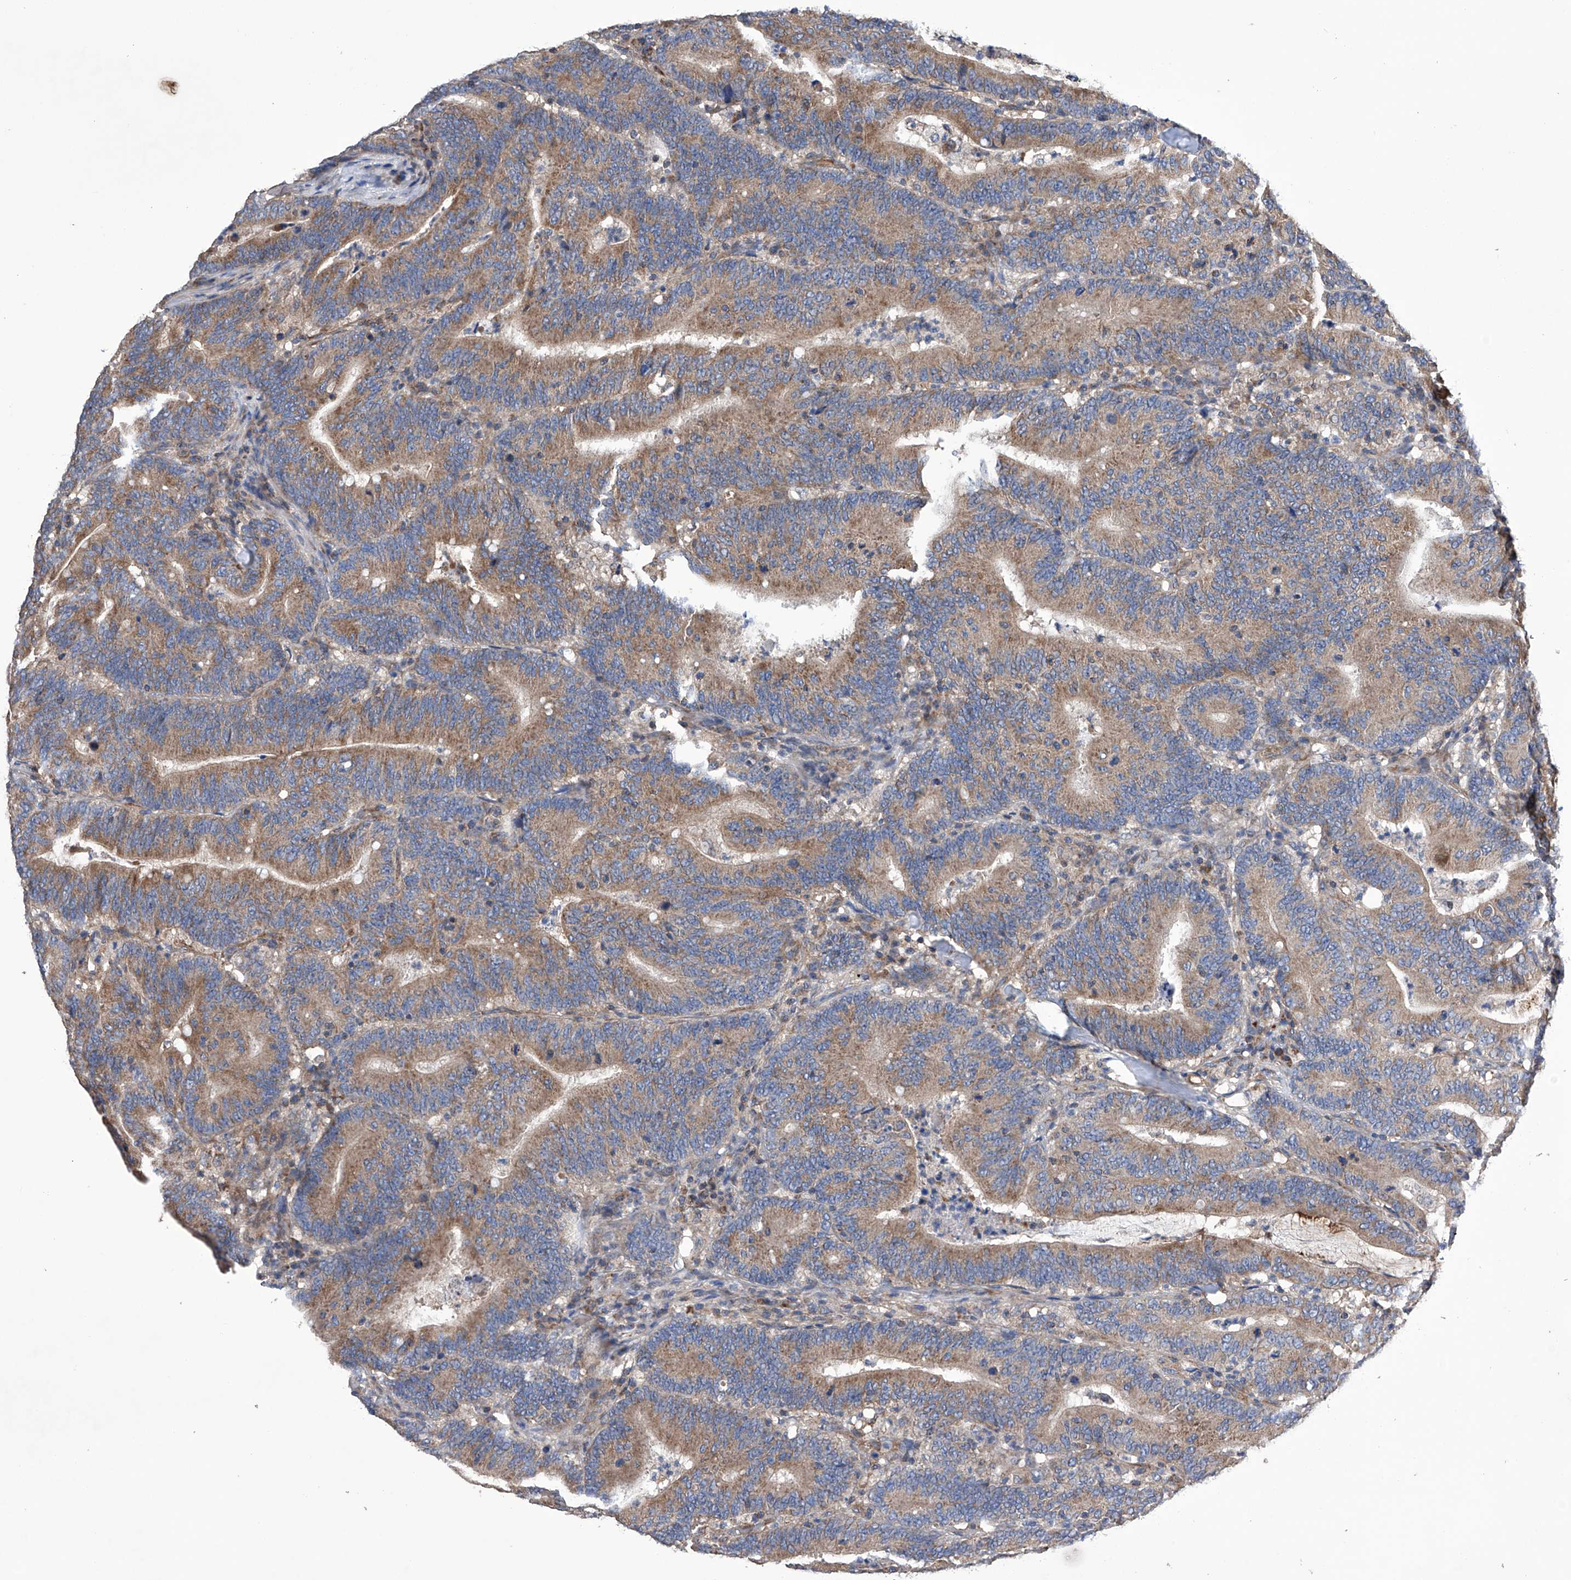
{"staining": {"intensity": "moderate", "quantity": ">75%", "location": "cytoplasmic/membranous"}, "tissue": "colorectal cancer", "cell_type": "Tumor cells", "image_type": "cancer", "snomed": [{"axis": "morphology", "description": "Adenocarcinoma, NOS"}, {"axis": "topography", "description": "Colon"}], "caption": "DAB immunohistochemical staining of human colorectal cancer (adenocarcinoma) demonstrates moderate cytoplasmic/membranous protein positivity in about >75% of tumor cells.", "gene": "EFCAB2", "patient": {"sex": "female", "age": 66}}